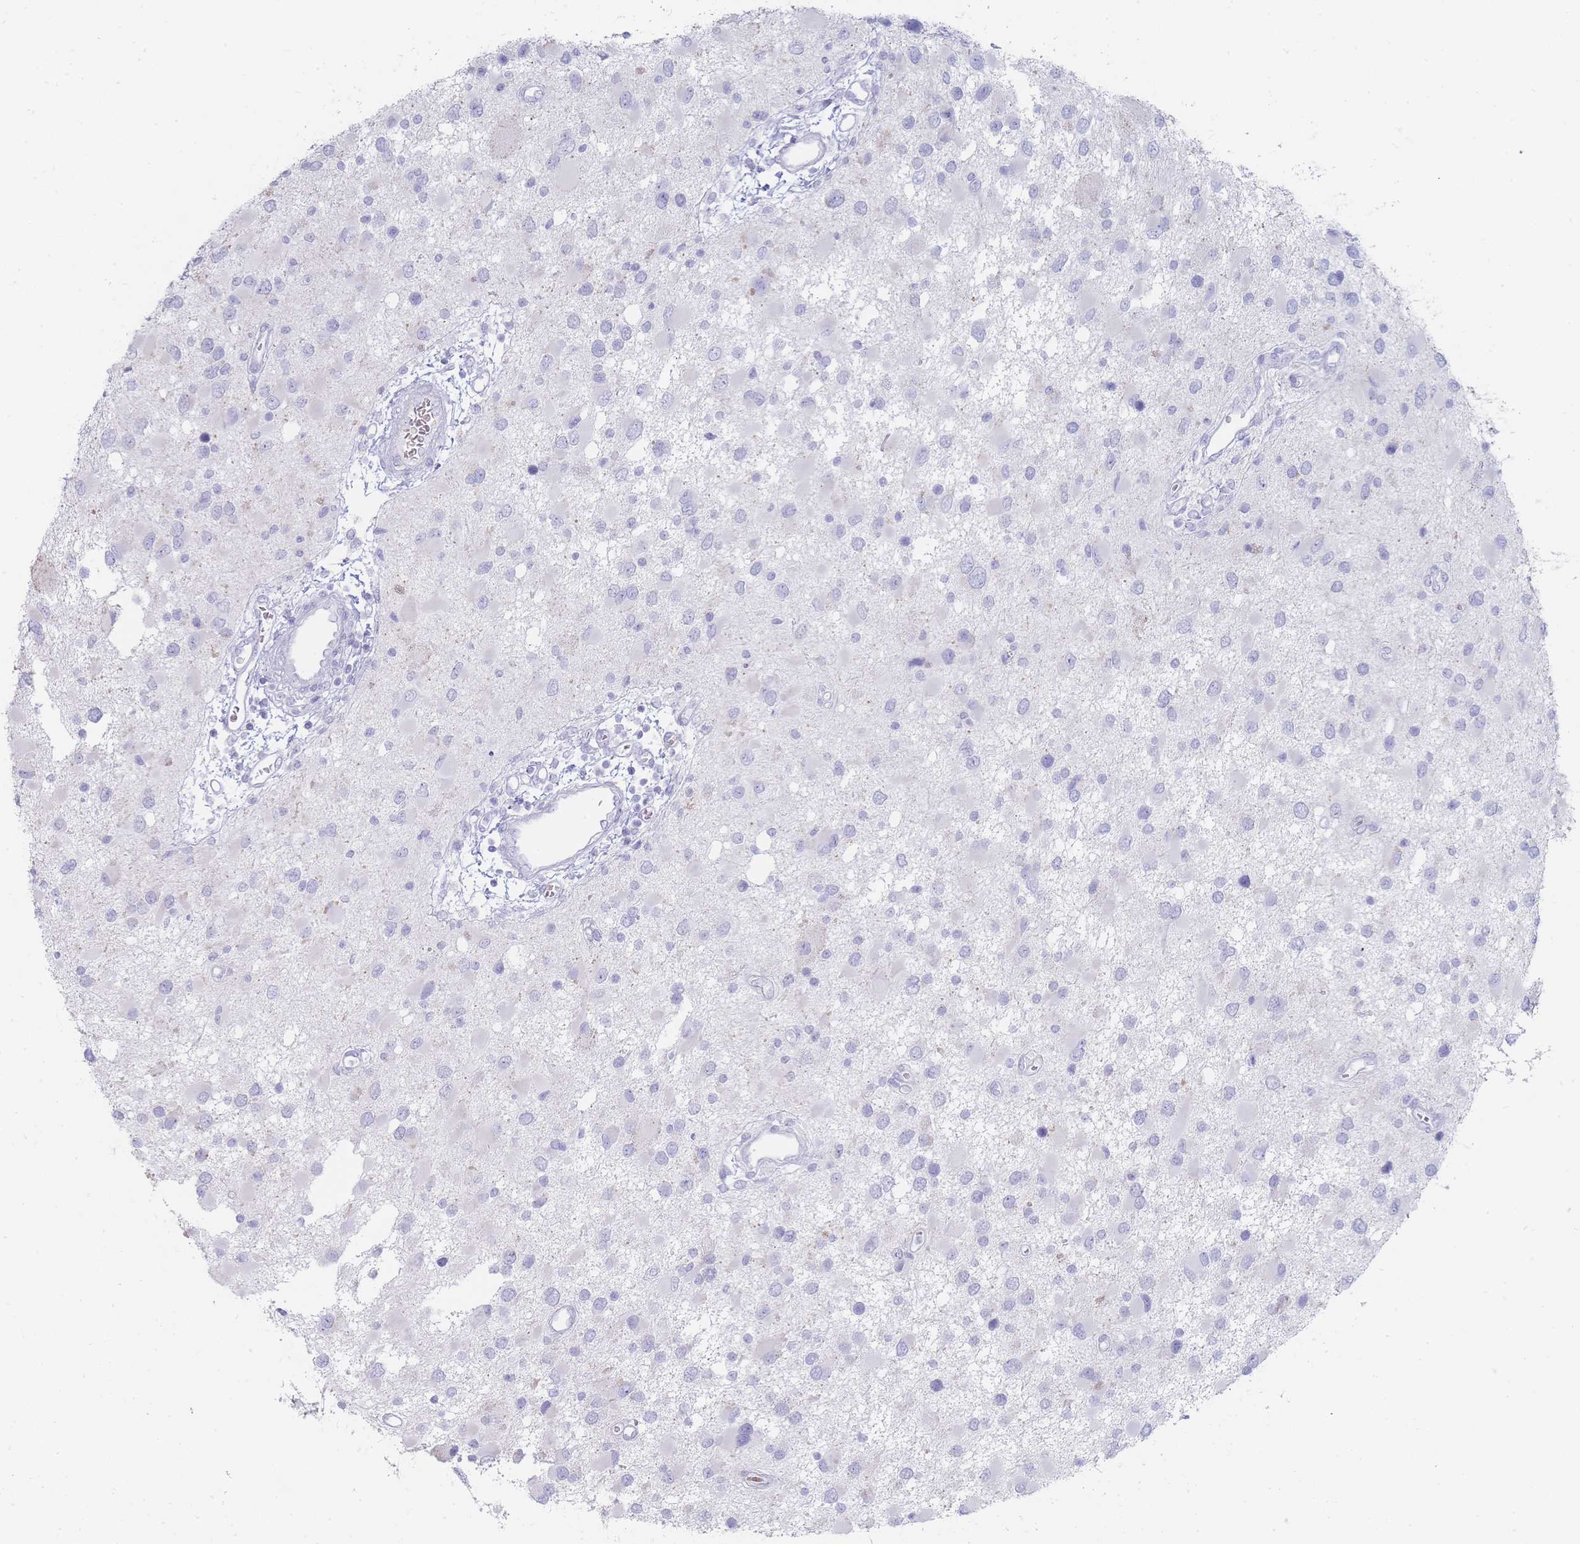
{"staining": {"intensity": "negative", "quantity": "none", "location": "none"}, "tissue": "glioma", "cell_type": "Tumor cells", "image_type": "cancer", "snomed": [{"axis": "morphology", "description": "Glioma, malignant, High grade"}, {"axis": "topography", "description": "Brain"}], "caption": "The immunohistochemistry image has no significant expression in tumor cells of malignant high-grade glioma tissue. (DAB (3,3'-diaminobenzidine) immunohistochemistry, high magnification).", "gene": "HBG2", "patient": {"sex": "male", "age": 53}}